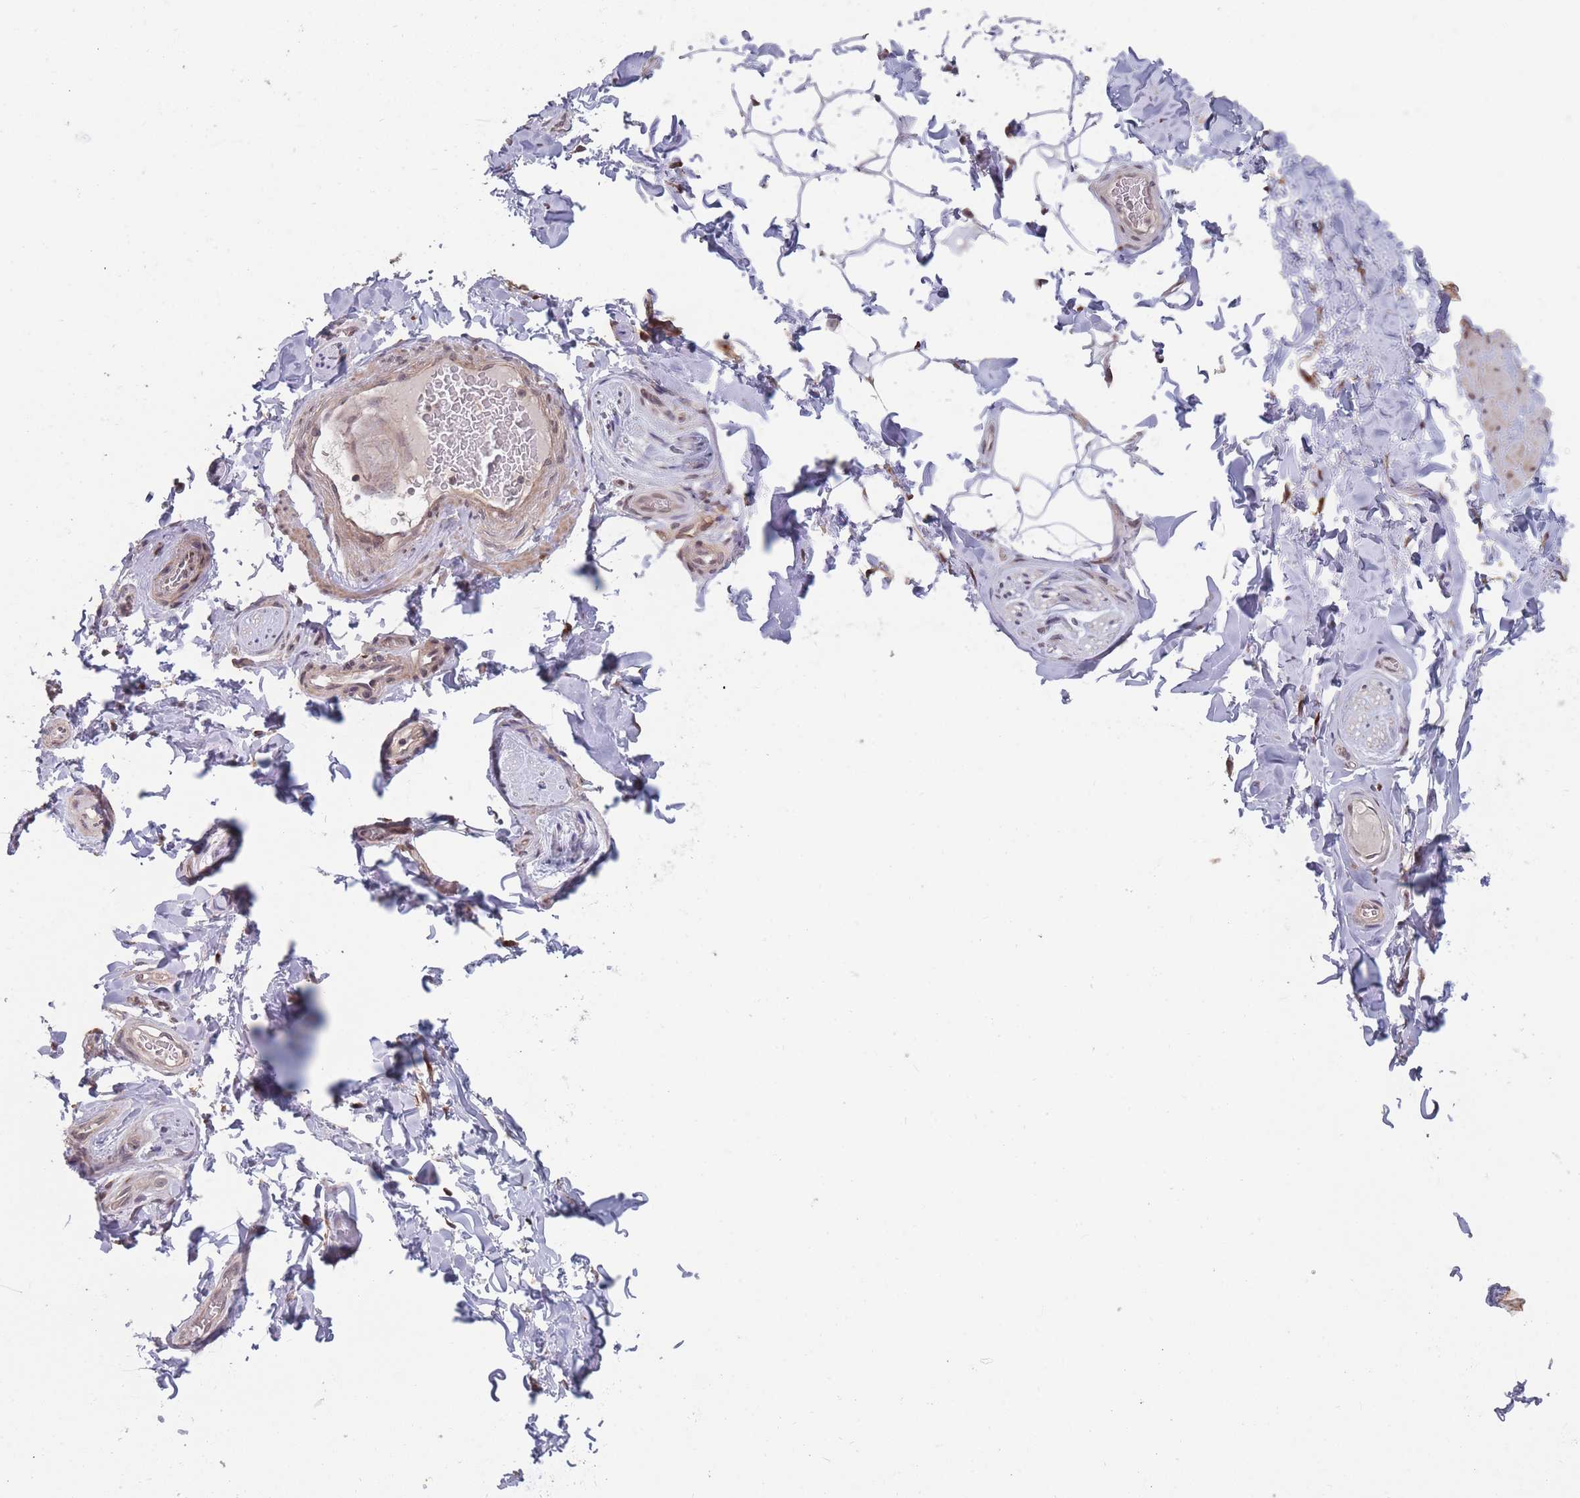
{"staining": {"intensity": "negative", "quantity": "none", "location": "none"}, "tissue": "adipose tissue", "cell_type": "Adipocytes", "image_type": "normal", "snomed": [{"axis": "morphology", "description": "Normal tissue, NOS"}, {"axis": "topography", "description": "Soft tissue"}, {"axis": "topography", "description": "Adipose tissue"}, {"axis": "topography", "description": "Vascular tissue"}, {"axis": "topography", "description": "Peripheral nerve tissue"}], "caption": "Immunohistochemical staining of unremarkable human adipose tissue reveals no significant staining in adipocytes. The staining is performed using DAB brown chromogen with nuclei counter-stained in using hematoxylin.", "gene": "CNTRL", "patient": {"sex": "male", "age": 46}}